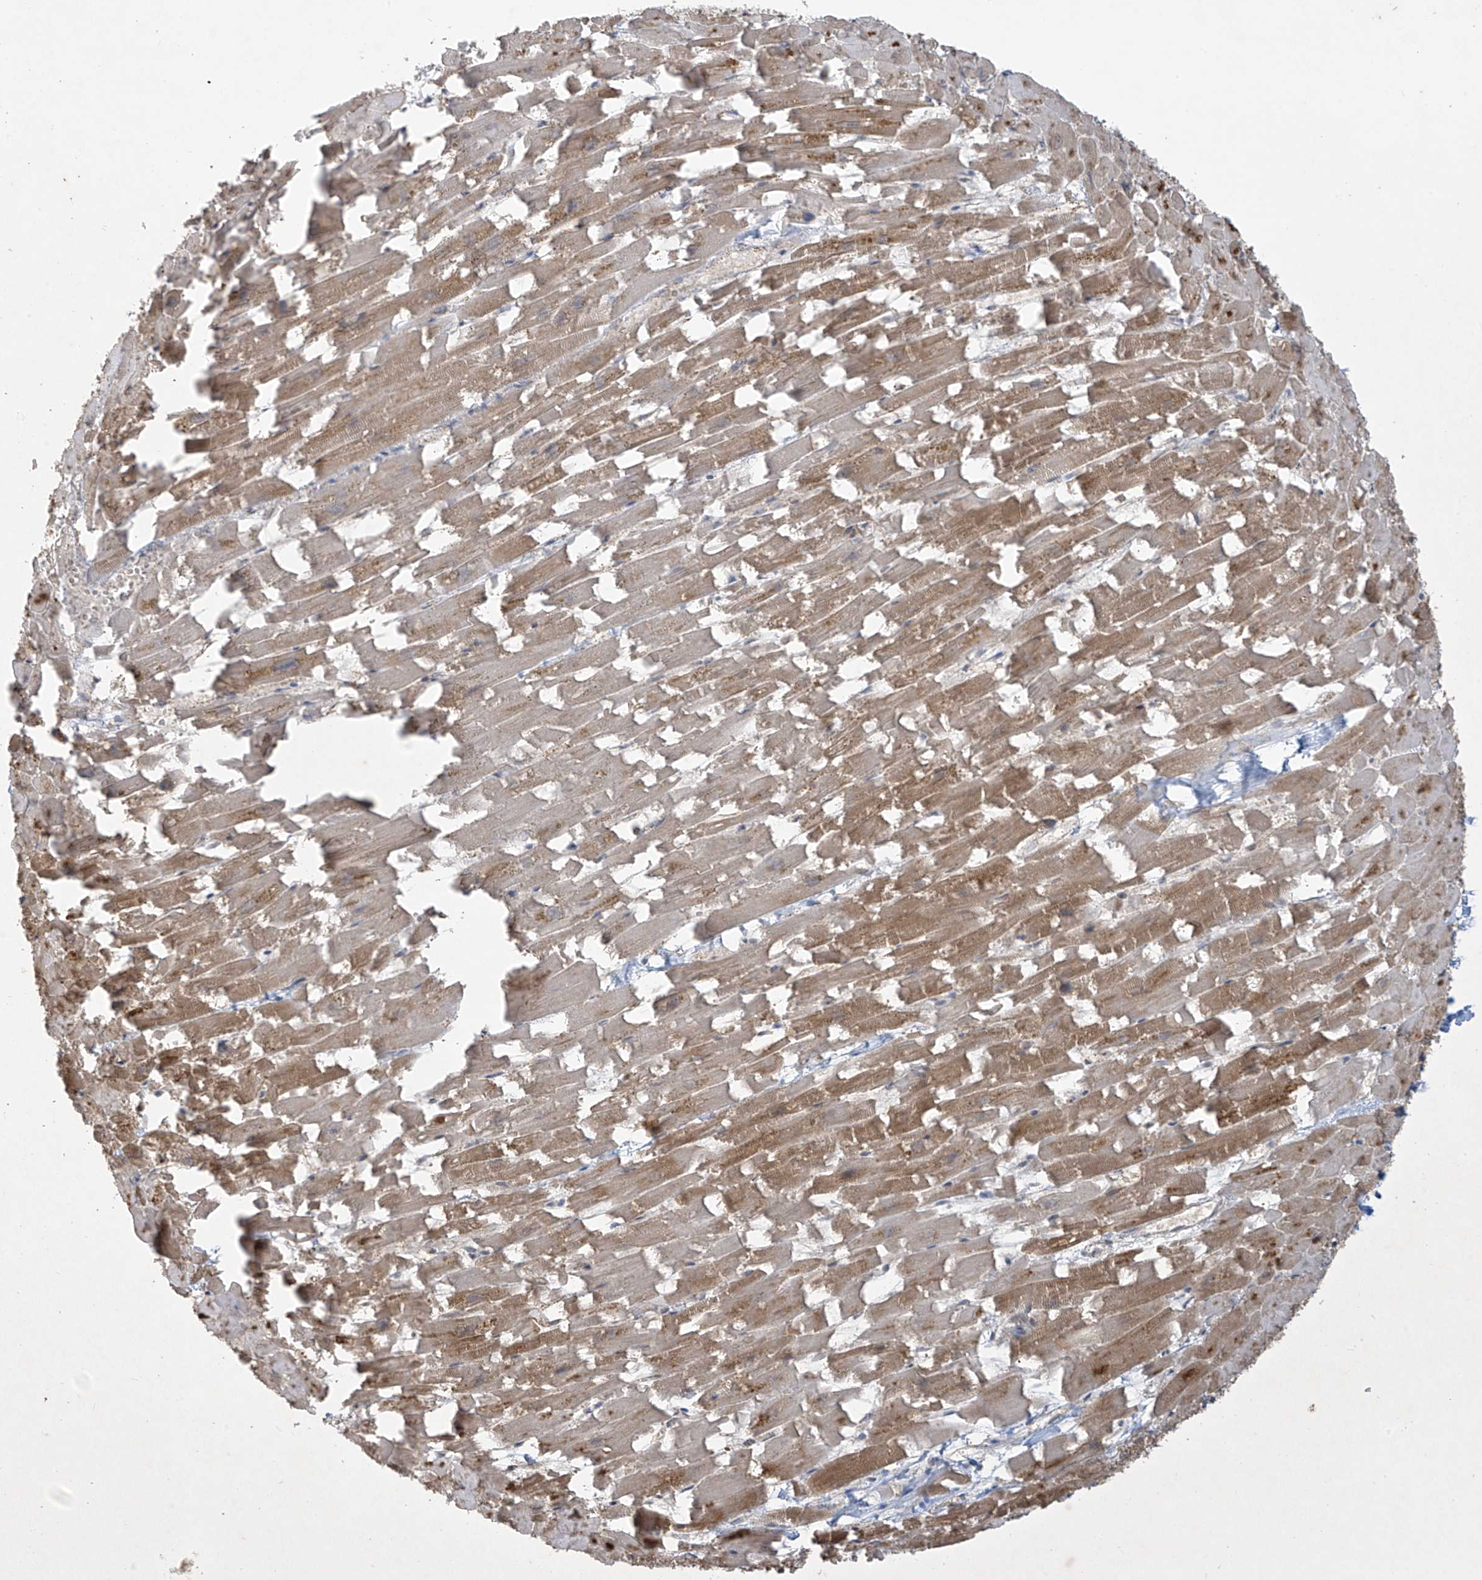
{"staining": {"intensity": "moderate", "quantity": ">75%", "location": "cytoplasmic/membranous"}, "tissue": "heart muscle", "cell_type": "Cardiomyocytes", "image_type": "normal", "snomed": [{"axis": "morphology", "description": "Normal tissue, NOS"}, {"axis": "topography", "description": "Heart"}], "caption": "Protein staining demonstrates moderate cytoplasmic/membranous expression in approximately >75% of cardiomyocytes in benign heart muscle. (brown staining indicates protein expression, while blue staining denotes nuclei).", "gene": "DGKQ", "patient": {"sex": "female", "age": 64}}